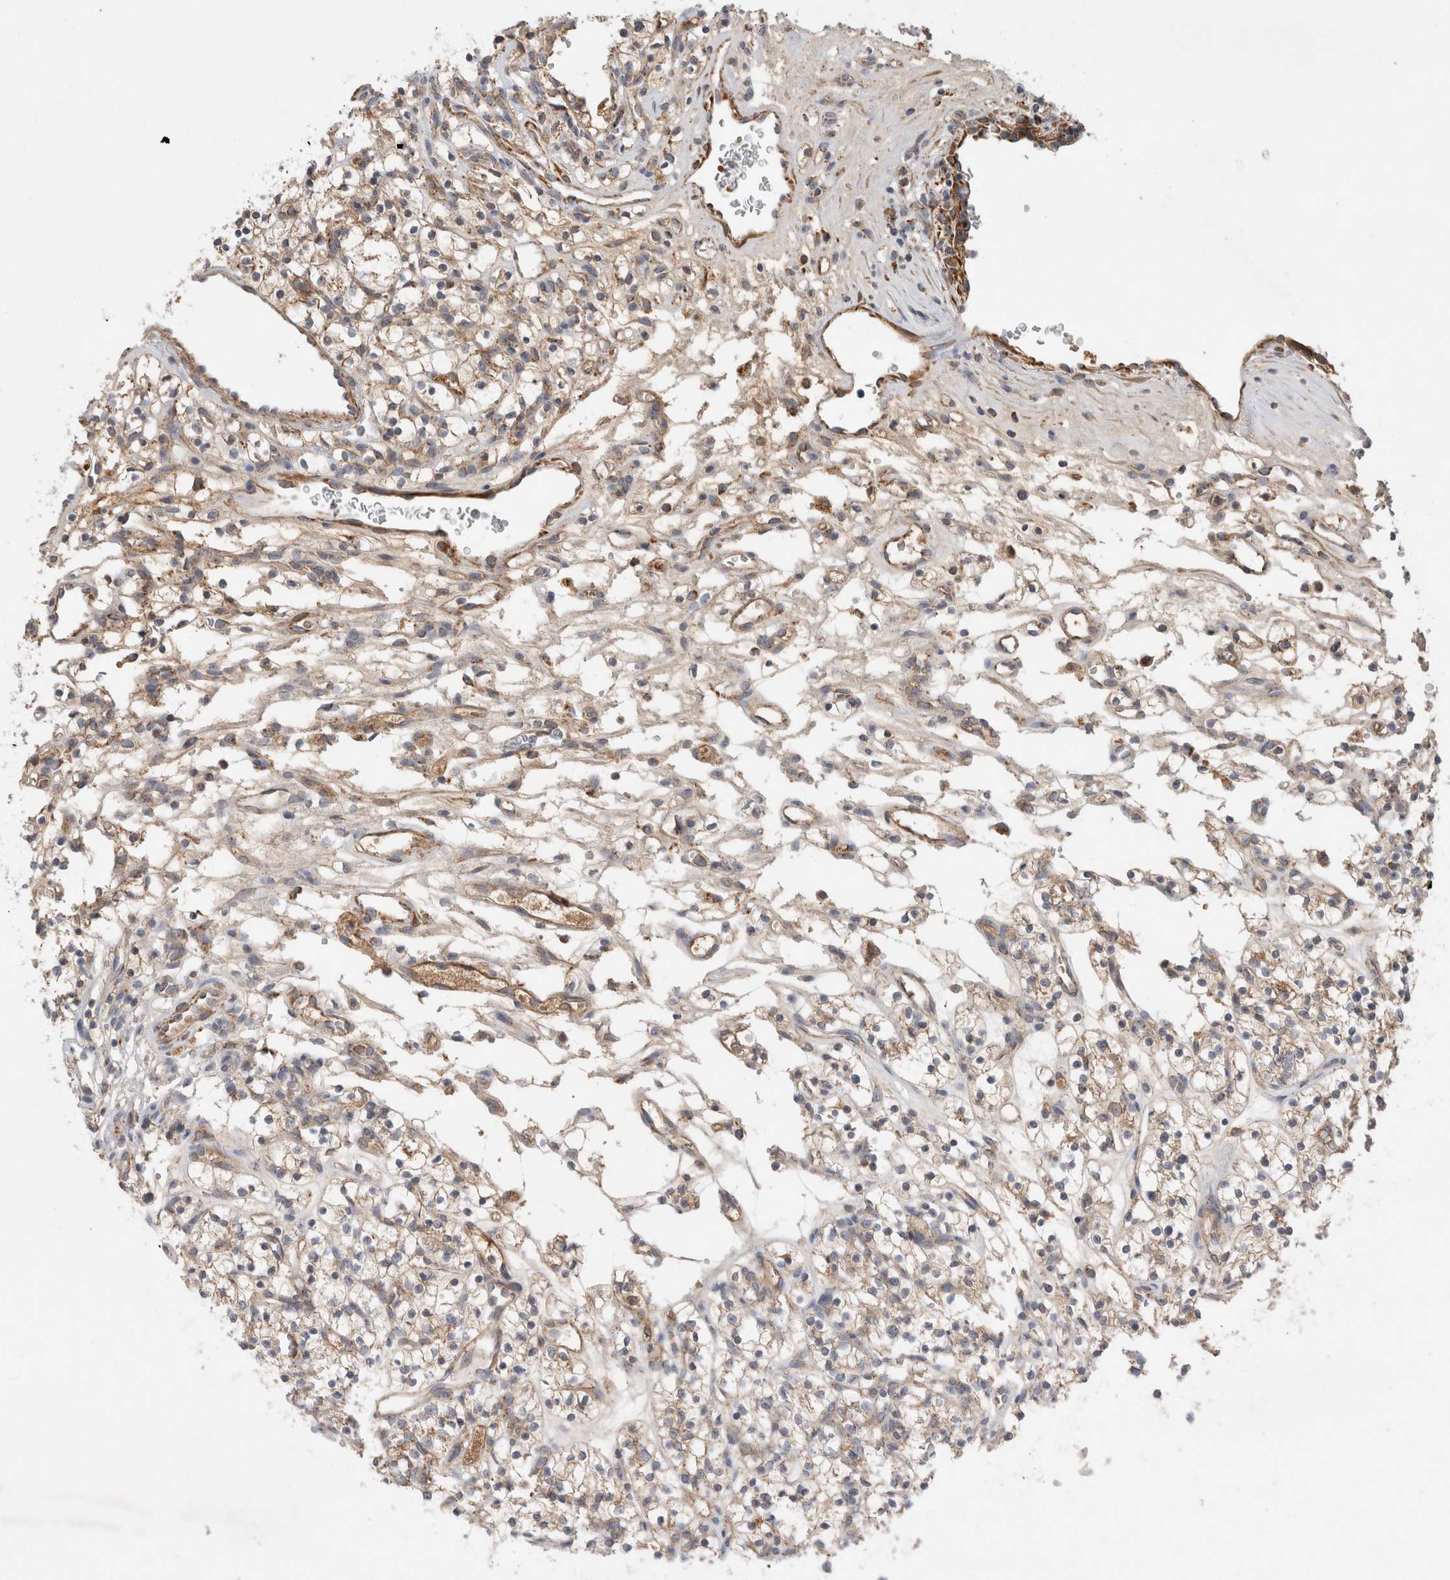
{"staining": {"intensity": "weak", "quantity": "25%-75%", "location": "cytoplasmic/membranous"}, "tissue": "renal cancer", "cell_type": "Tumor cells", "image_type": "cancer", "snomed": [{"axis": "morphology", "description": "Adenocarcinoma, NOS"}, {"axis": "topography", "description": "Kidney"}], "caption": "IHC of human renal cancer shows low levels of weak cytoplasmic/membranous expression in about 25%-75% of tumor cells.", "gene": "MRPS28", "patient": {"sex": "female", "age": 57}}